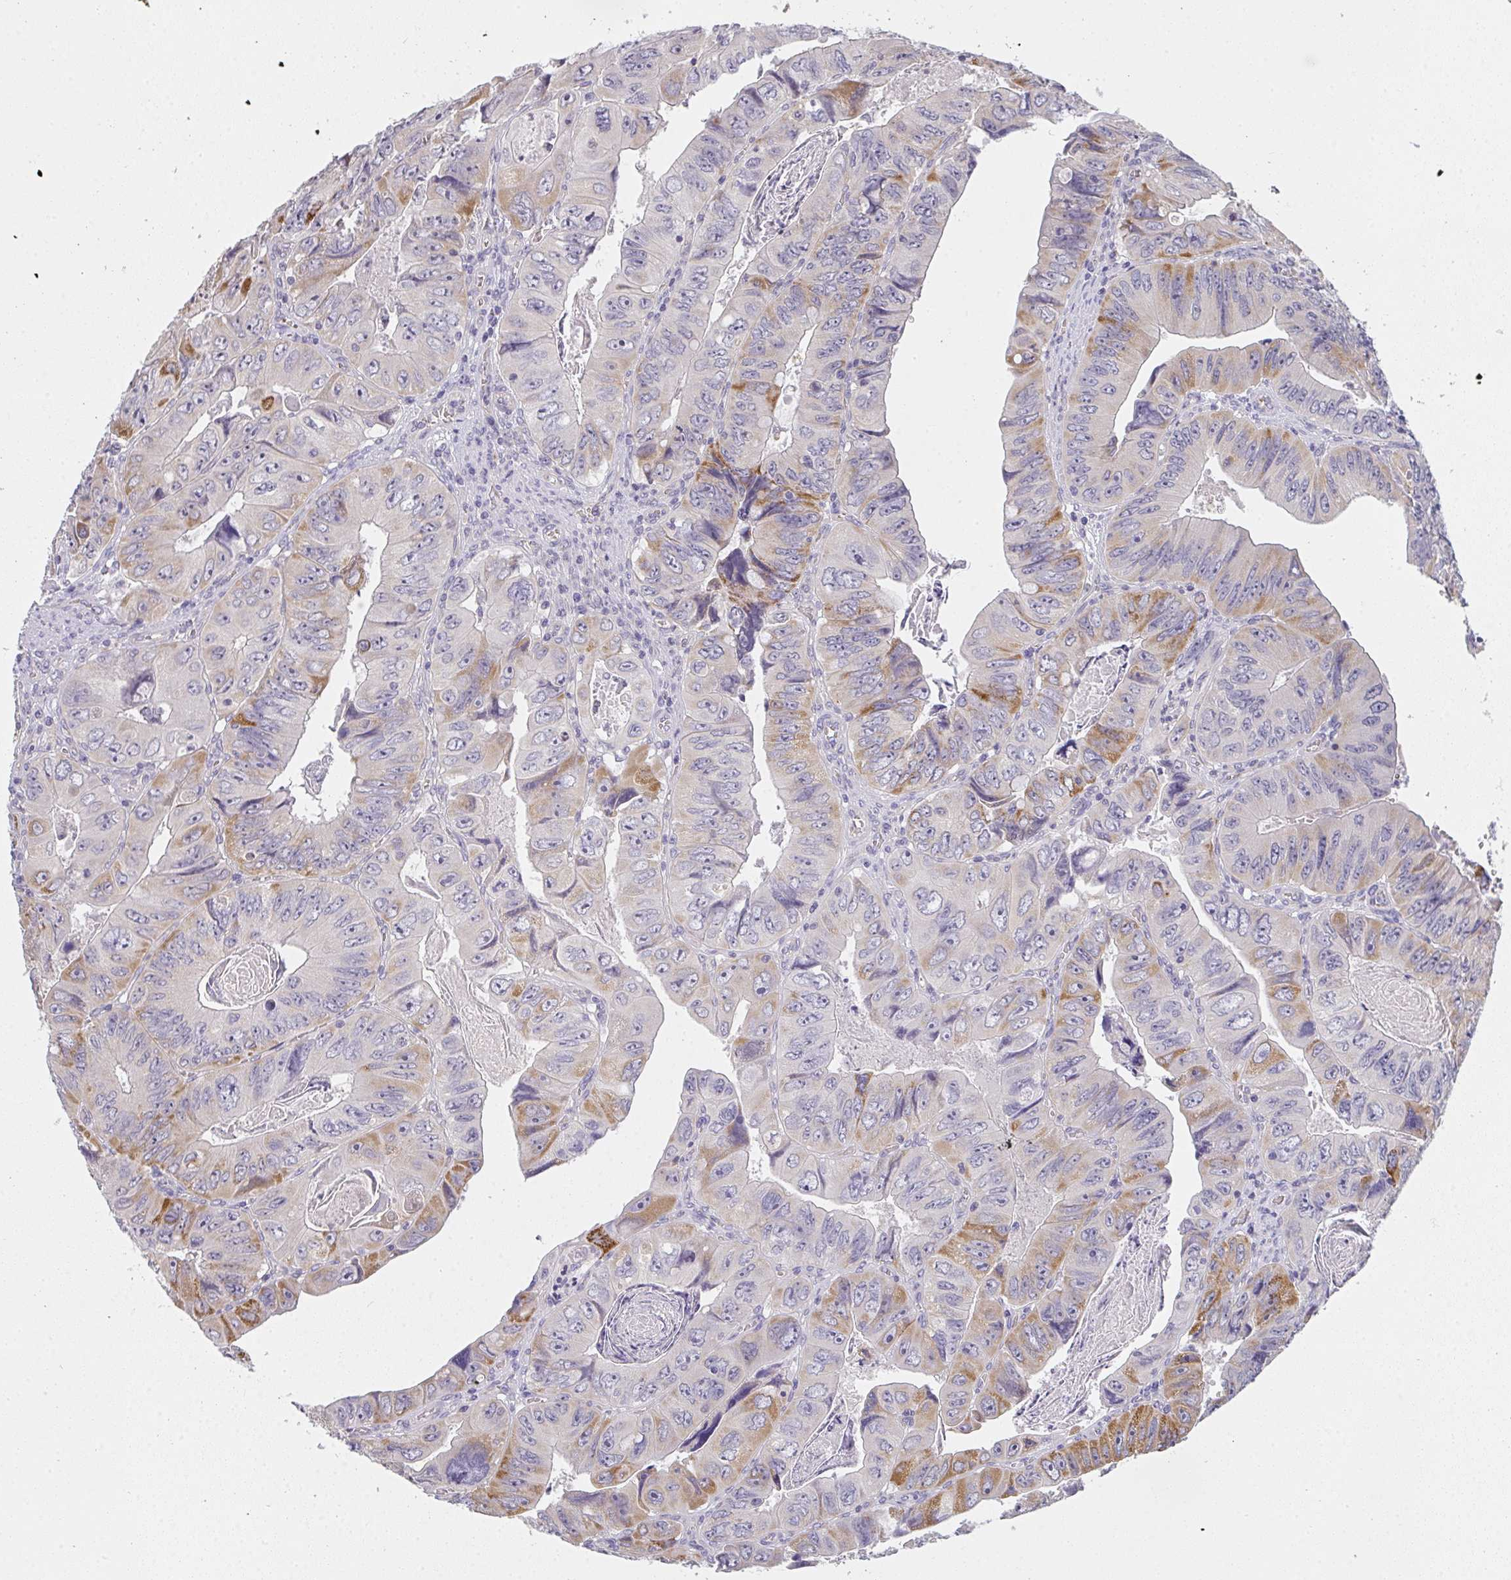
{"staining": {"intensity": "moderate", "quantity": "<25%", "location": "cytoplasmic/membranous"}, "tissue": "colorectal cancer", "cell_type": "Tumor cells", "image_type": "cancer", "snomed": [{"axis": "morphology", "description": "Adenocarcinoma, NOS"}, {"axis": "topography", "description": "Colon"}], "caption": "Immunohistochemical staining of human adenocarcinoma (colorectal) displays low levels of moderate cytoplasmic/membranous expression in approximately <25% of tumor cells.", "gene": "TMEM219", "patient": {"sex": "female", "age": 84}}